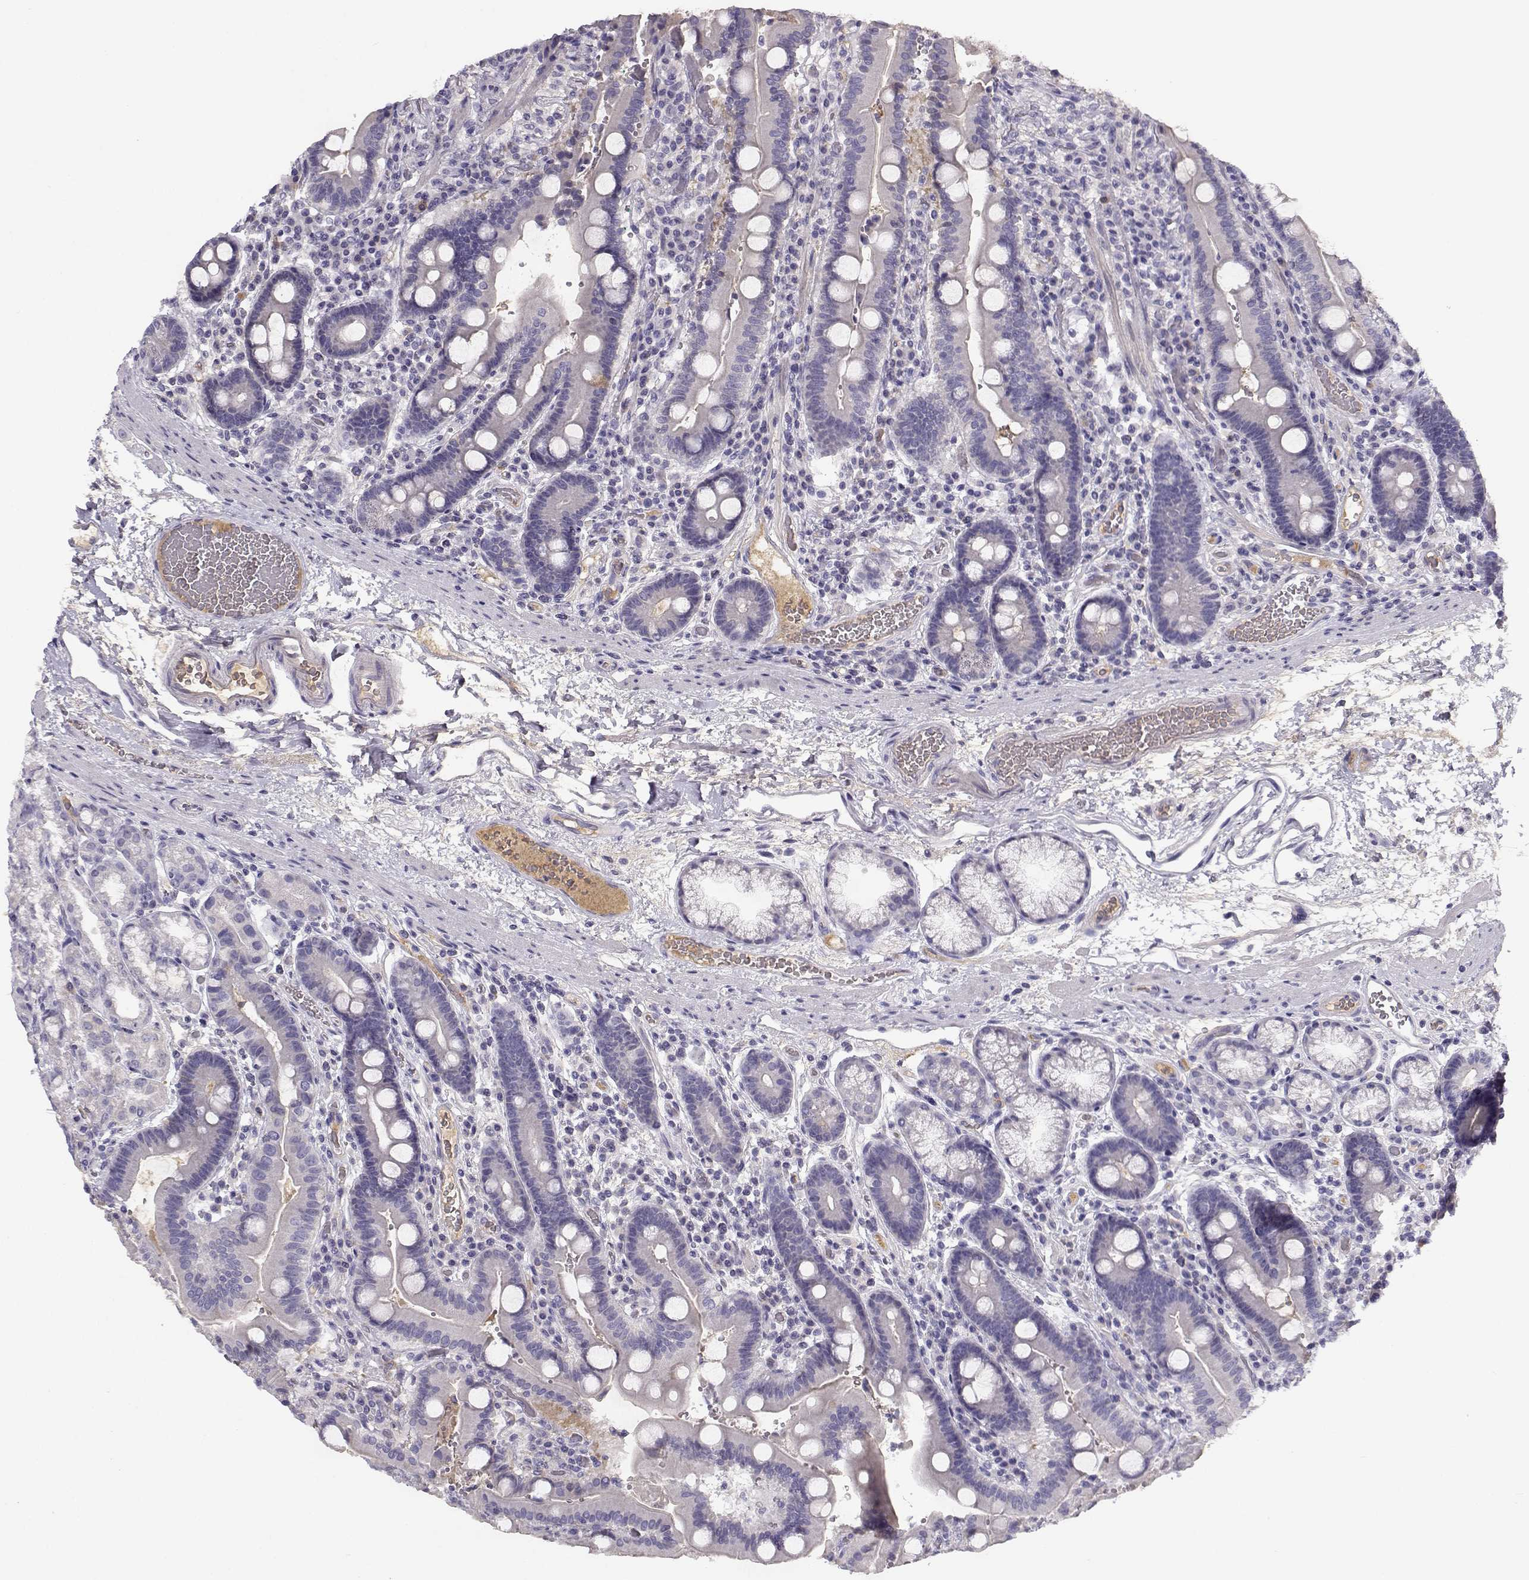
{"staining": {"intensity": "negative", "quantity": "none", "location": "none"}, "tissue": "duodenum", "cell_type": "Glandular cells", "image_type": "normal", "snomed": [{"axis": "morphology", "description": "Normal tissue, NOS"}, {"axis": "topography", "description": "Duodenum"}], "caption": "Duodenum stained for a protein using immunohistochemistry (IHC) displays no staining glandular cells.", "gene": "SLCO6A1", "patient": {"sex": "female", "age": 62}}